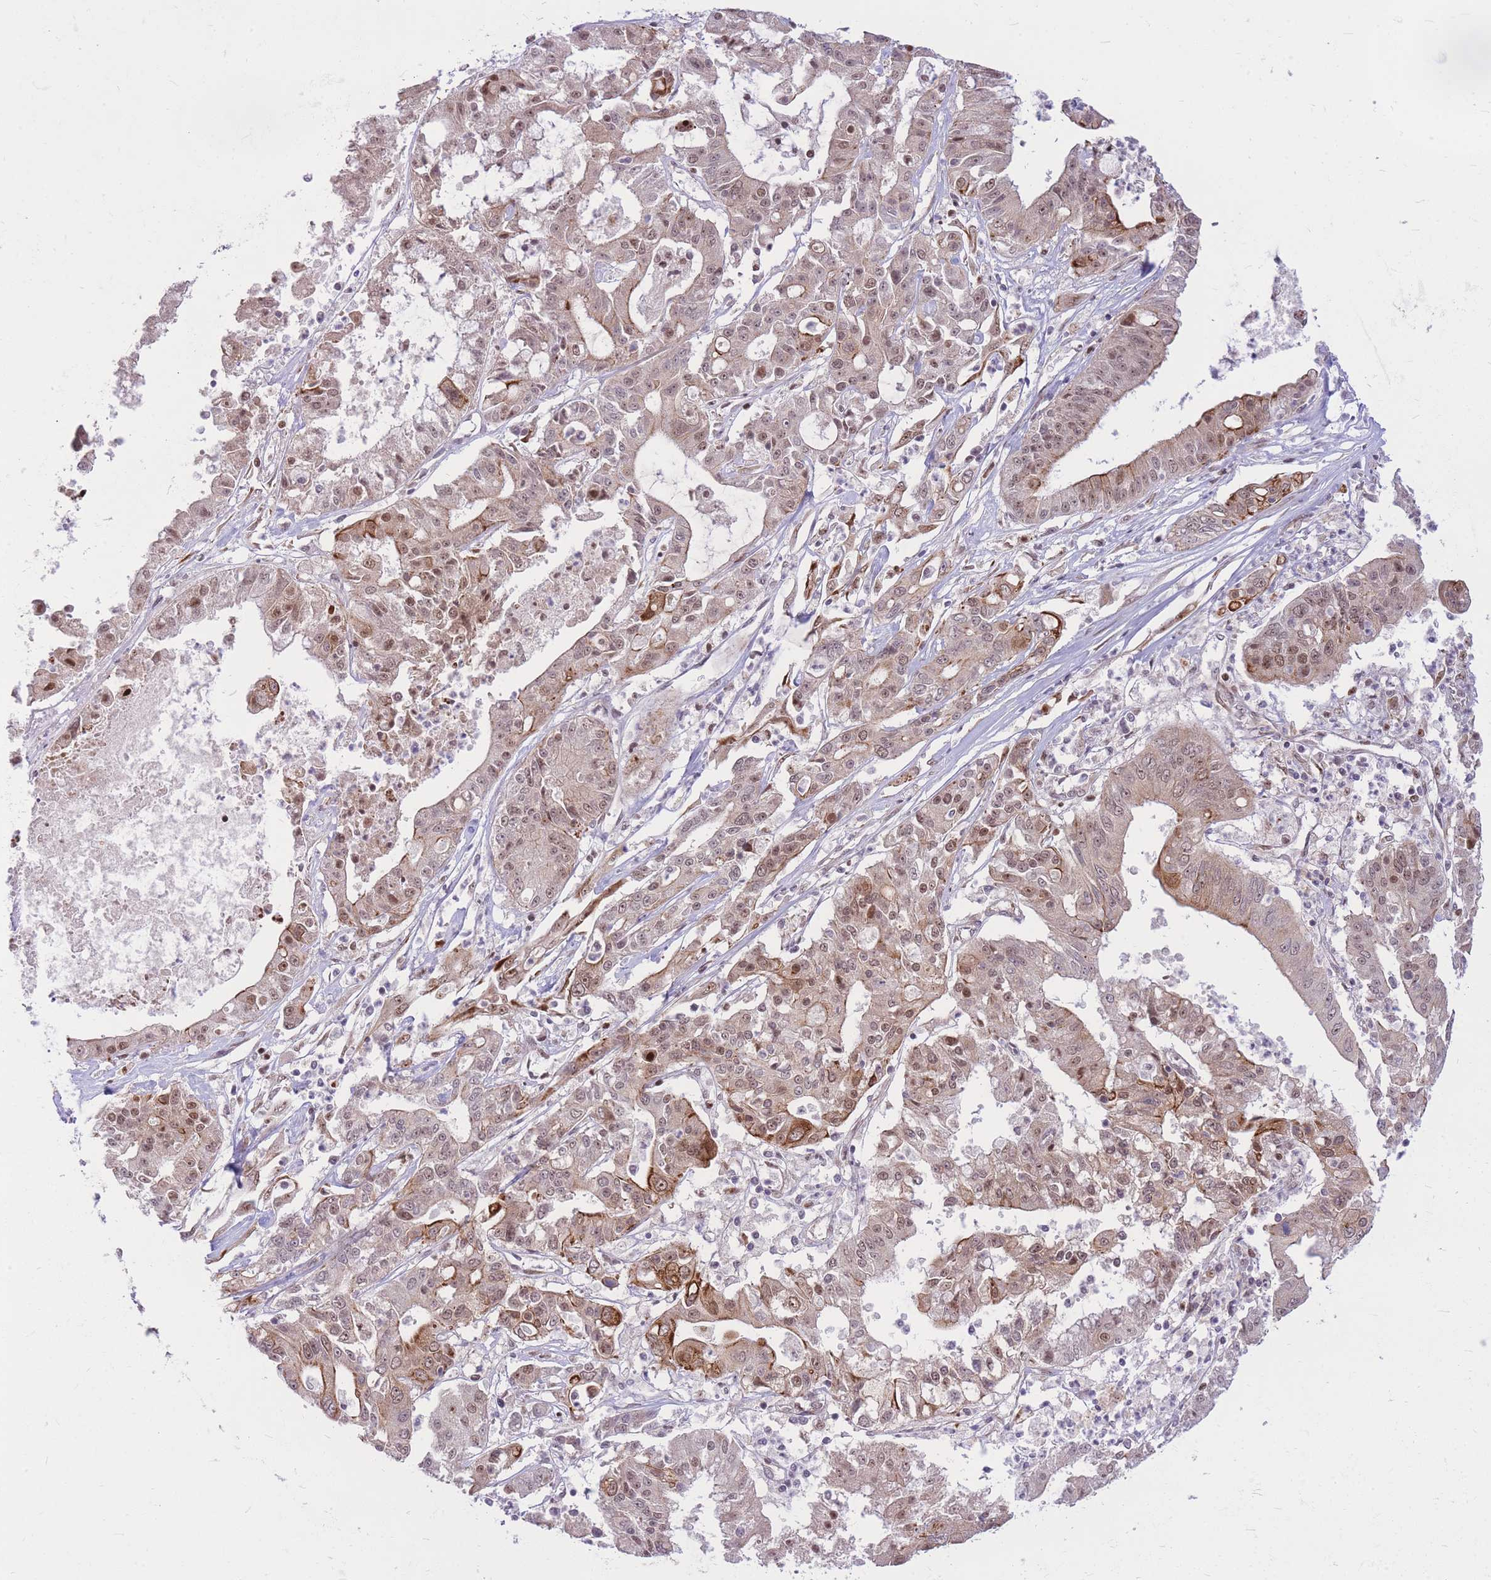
{"staining": {"intensity": "moderate", "quantity": "25%-75%", "location": "cytoplasmic/membranous,nuclear"}, "tissue": "ovarian cancer", "cell_type": "Tumor cells", "image_type": "cancer", "snomed": [{"axis": "morphology", "description": "Cystadenocarcinoma, mucinous, NOS"}, {"axis": "topography", "description": "Ovary"}], "caption": "Tumor cells reveal moderate cytoplasmic/membranous and nuclear positivity in about 25%-75% of cells in ovarian mucinous cystadenocarcinoma.", "gene": "ERCC2", "patient": {"sex": "female", "age": 70}}